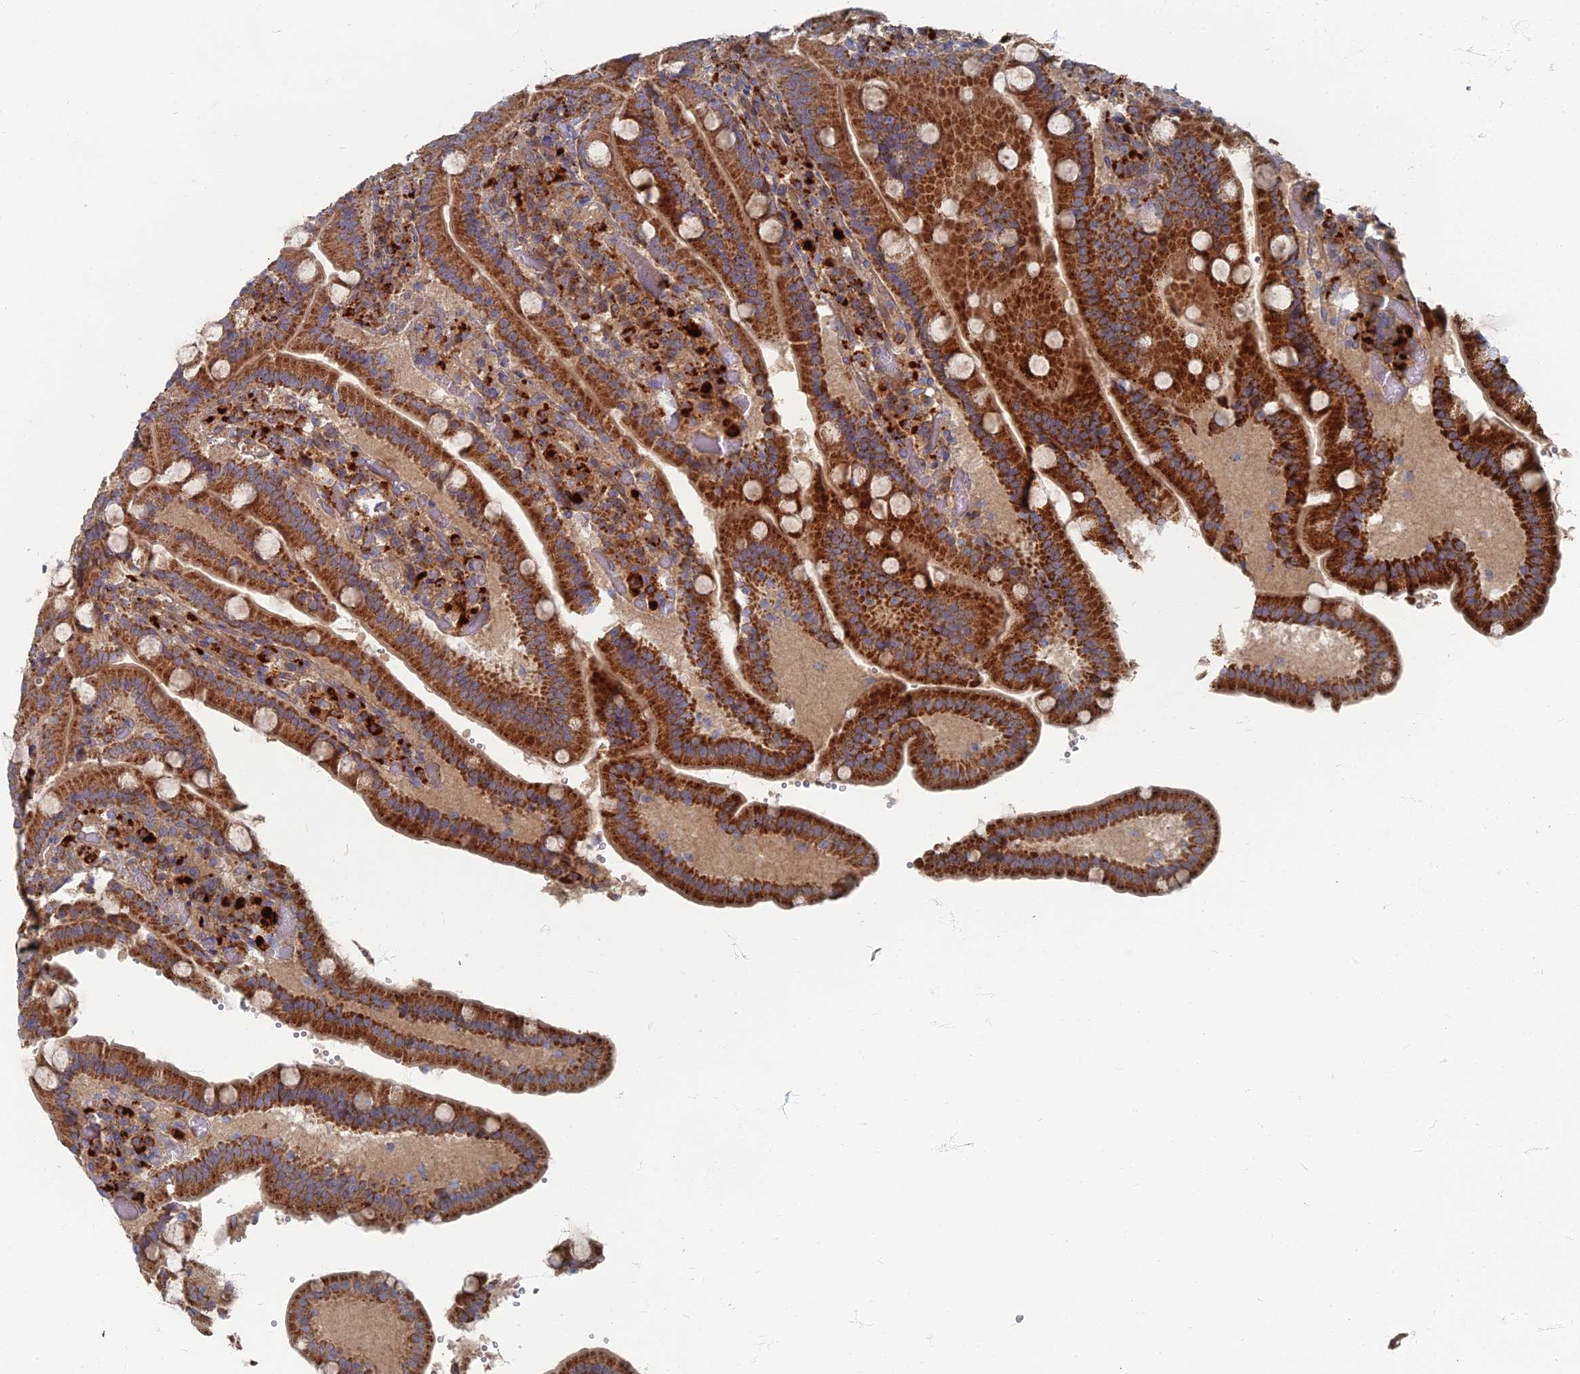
{"staining": {"intensity": "strong", "quantity": ">75%", "location": "cytoplasmic/membranous"}, "tissue": "duodenum", "cell_type": "Glandular cells", "image_type": "normal", "snomed": [{"axis": "morphology", "description": "Normal tissue, NOS"}, {"axis": "topography", "description": "Duodenum"}], "caption": "Approximately >75% of glandular cells in normal human duodenum display strong cytoplasmic/membranous protein expression as visualized by brown immunohistochemical staining.", "gene": "PPCDC", "patient": {"sex": "female", "age": 62}}